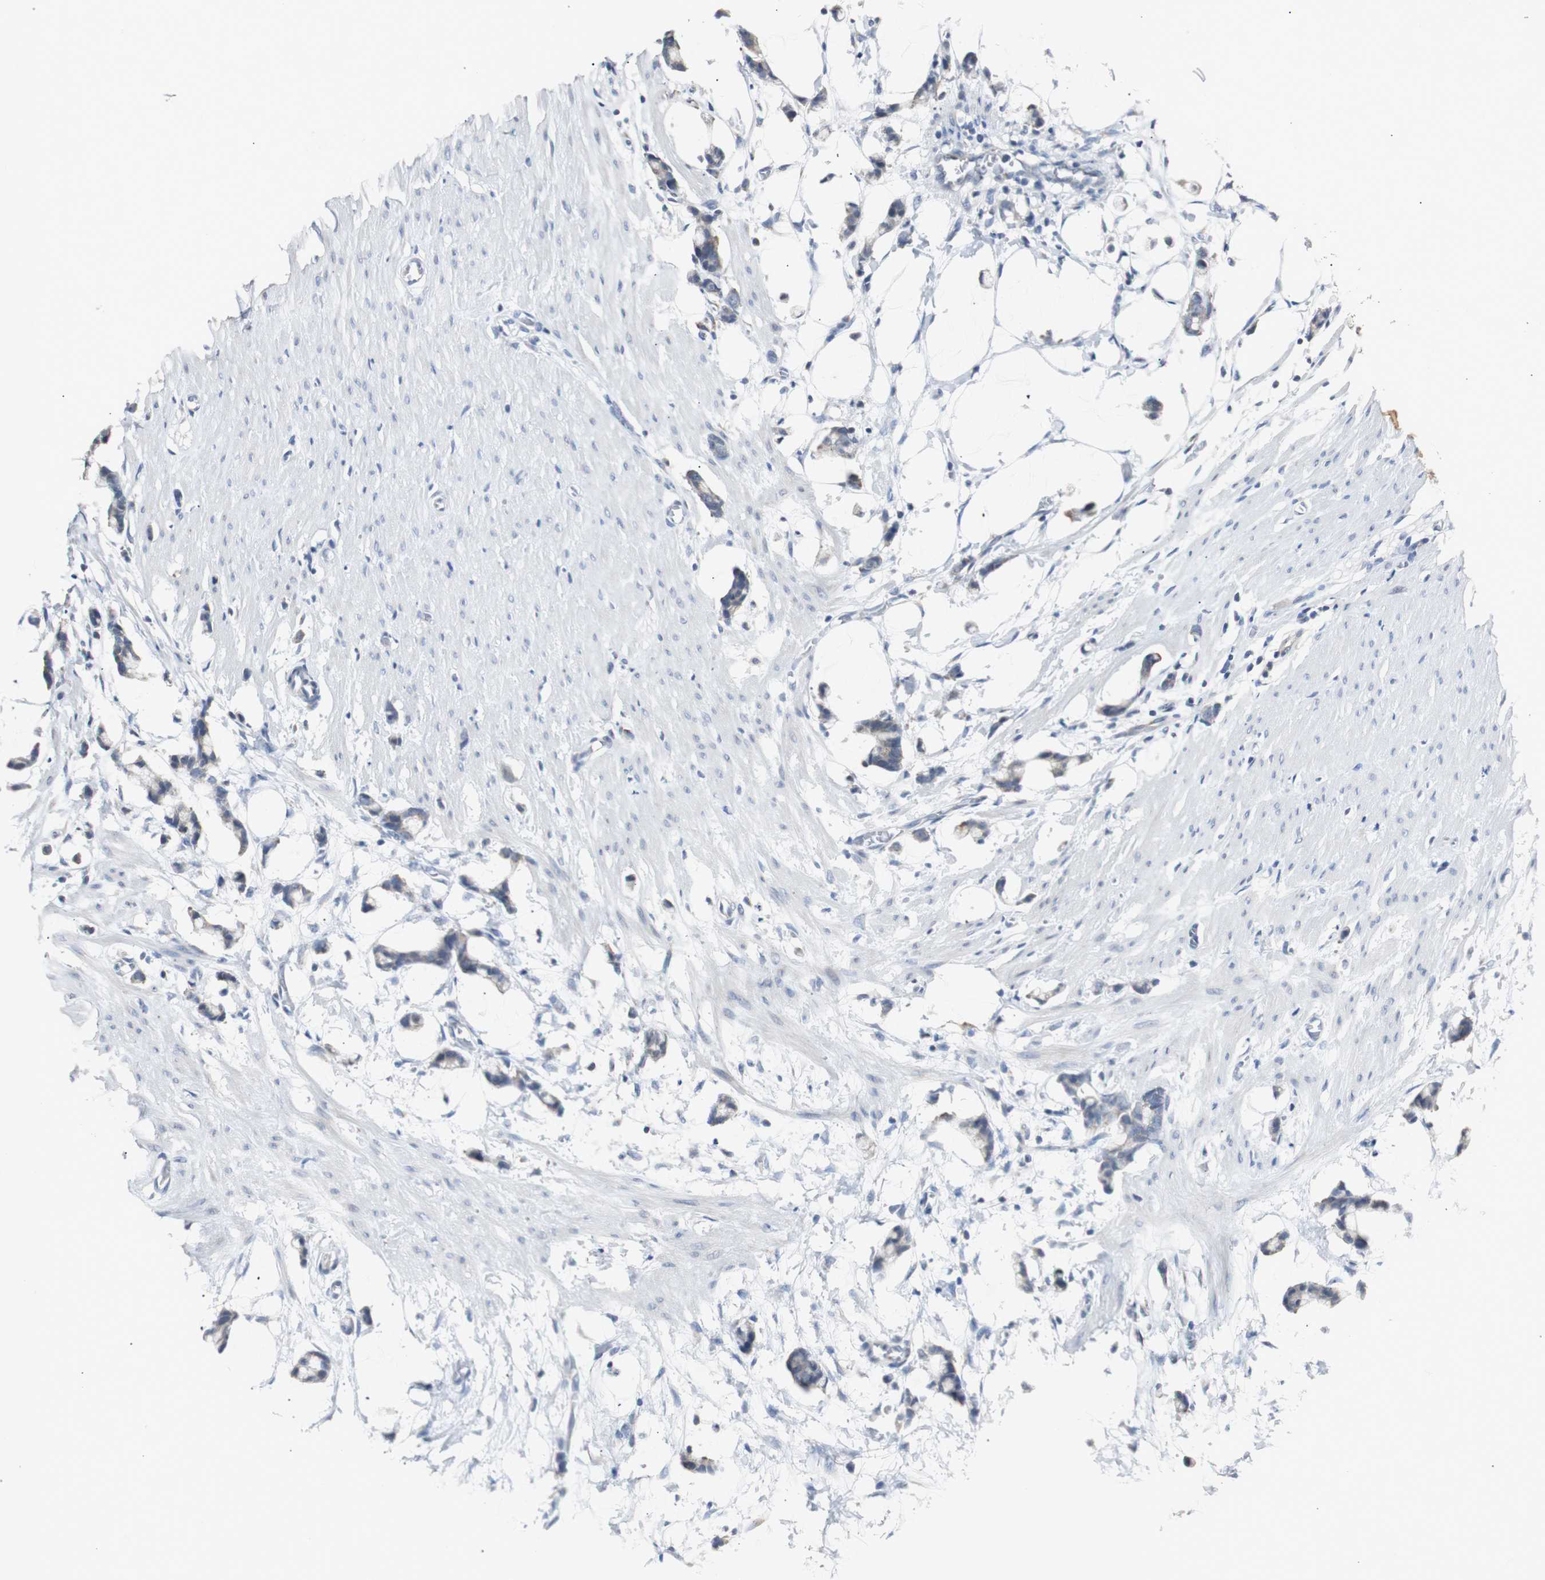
{"staining": {"intensity": "weak", "quantity": "<25%", "location": "cytoplasmic/membranous"}, "tissue": "colorectal cancer", "cell_type": "Tumor cells", "image_type": "cancer", "snomed": [{"axis": "morphology", "description": "Adenocarcinoma, NOS"}, {"axis": "topography", "description": "Colon"}], "caption": "Colorectal cancer was stained to show a protein in brown. There is no significant staining in tumor cells. (Brightfield microscopy of DAB IHC at high magnification).", "gene": "SOX30", "patient": {"sex": "male", "age": 14}}